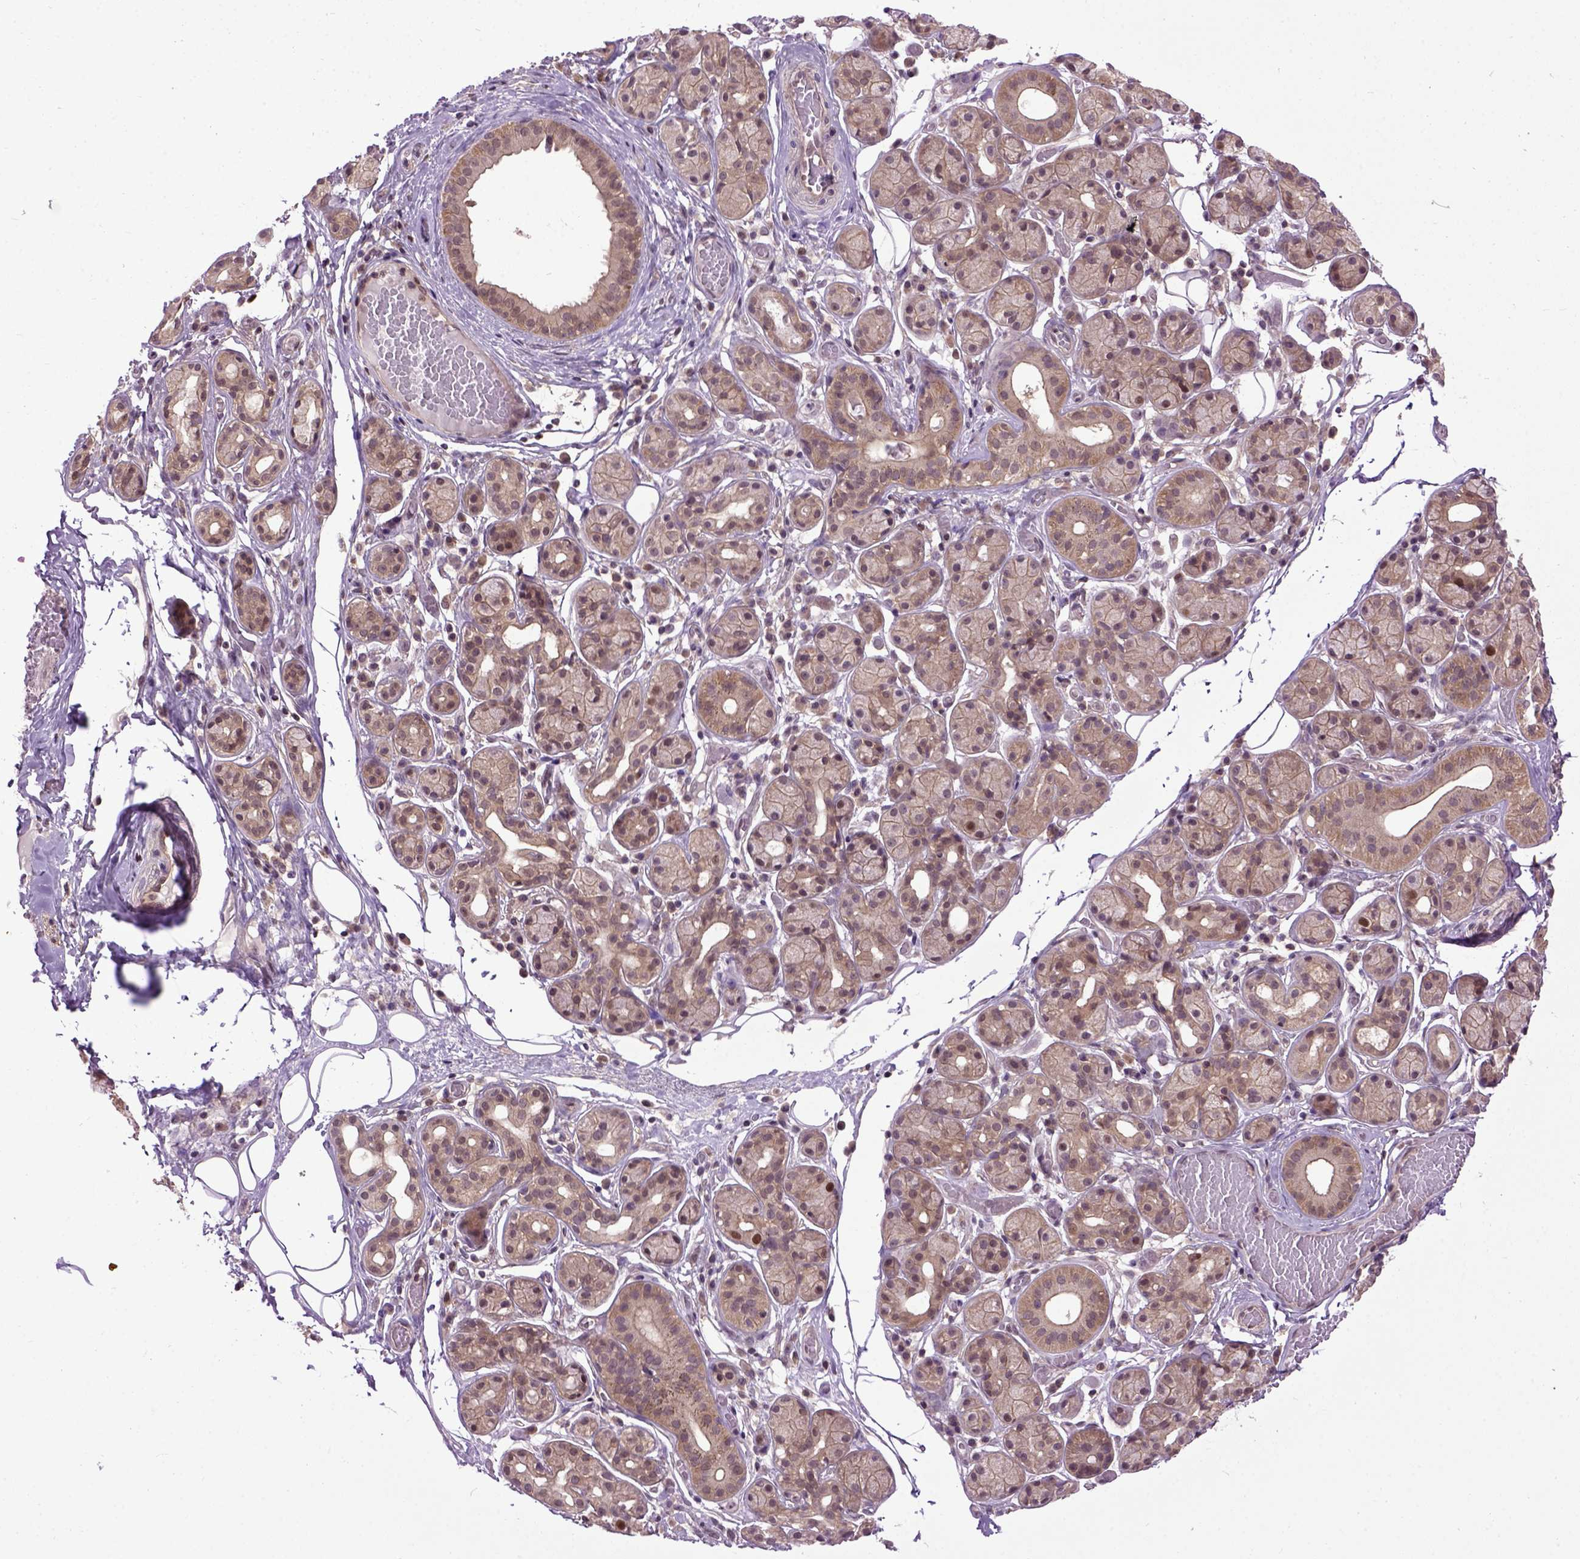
{"staining": {"intensity": "moderate", "quantity": ">75%", "location": "cytoplasmic/membranous,nuclear"}, "tissue": "salivary gland", "cell_type": "Glandular cells", "image_type": "normal", "snomed": [{"axis": "morphology", "description": "Normal tissue, NOS"}, {"axis": "topography", "description": "Salivary gland"}, {"axis": "topography", "description": "Peripheral nerve tissue"}], "caption": "The histopathology image displays staining of normal salivary gland, revealing moderate cytoplasmic/membranous,nuclear protein staining (brown color) within glandular cells. Using DAB (3,3'-diaminobenzidine) (brown) and hematoxylin (blue) stains, captured at high magnification using brightfield microscopy.", "gene": "WDR48", "patient": {"sex": "male", "age": 71}}